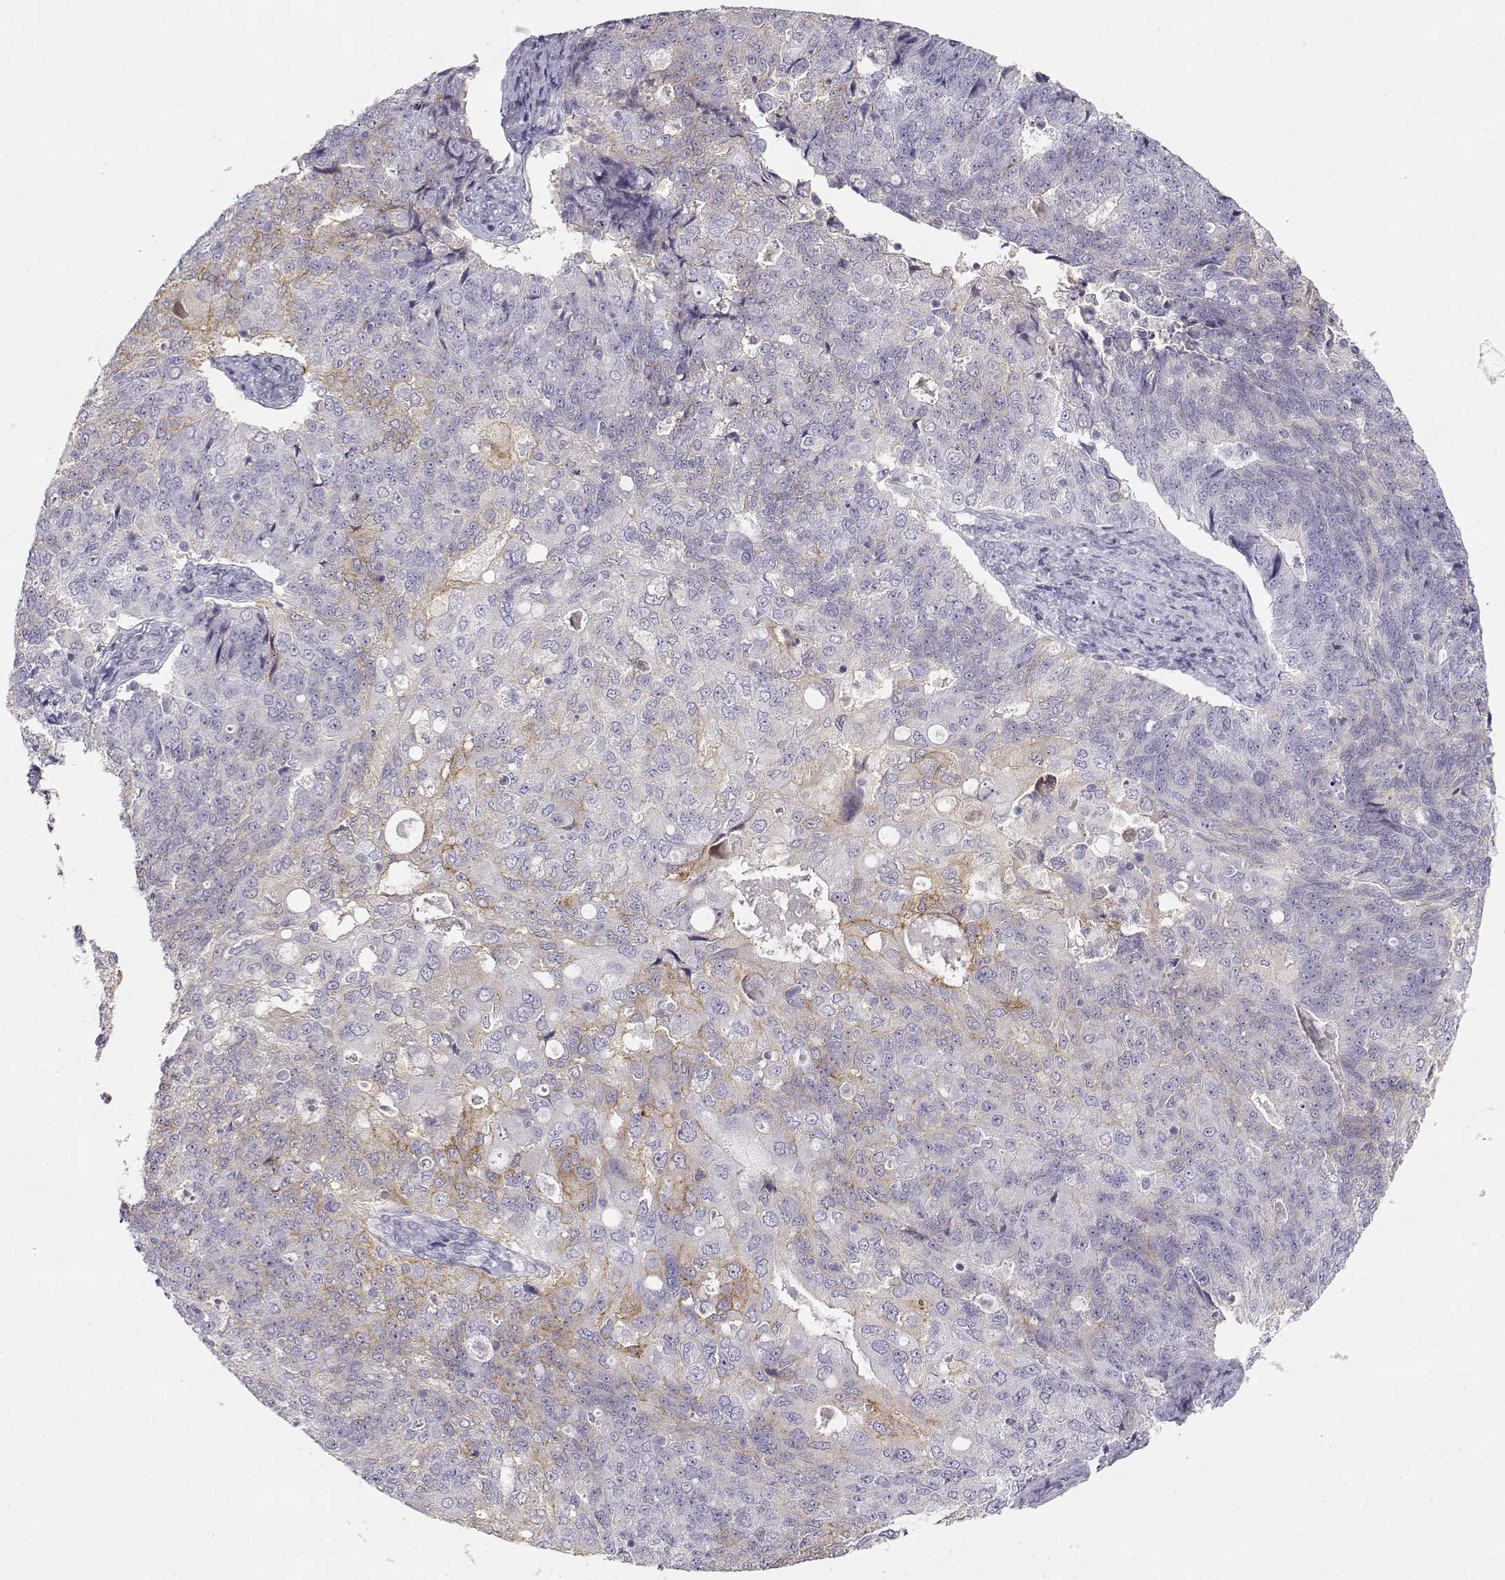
{"staining": {"intensity": "weak", "quantity": "<25%", "location": "cytoplasmic/membranous"}, "tissue": "endometrial cancer", "cell_type": "Tumor cells", "image_type": "cancer", "snomed": [{"axis": "morphology", "description": "Adenocarcinoma, NOS"}, {"axis": "topography", "description": "Endometrium"}], "caption": "The IHC histopathology image has no significant expression in tumor cells of endometrial cancer tissue.", "gene": "NDRG4", "patient": {"sex": "female", "age": 43}}